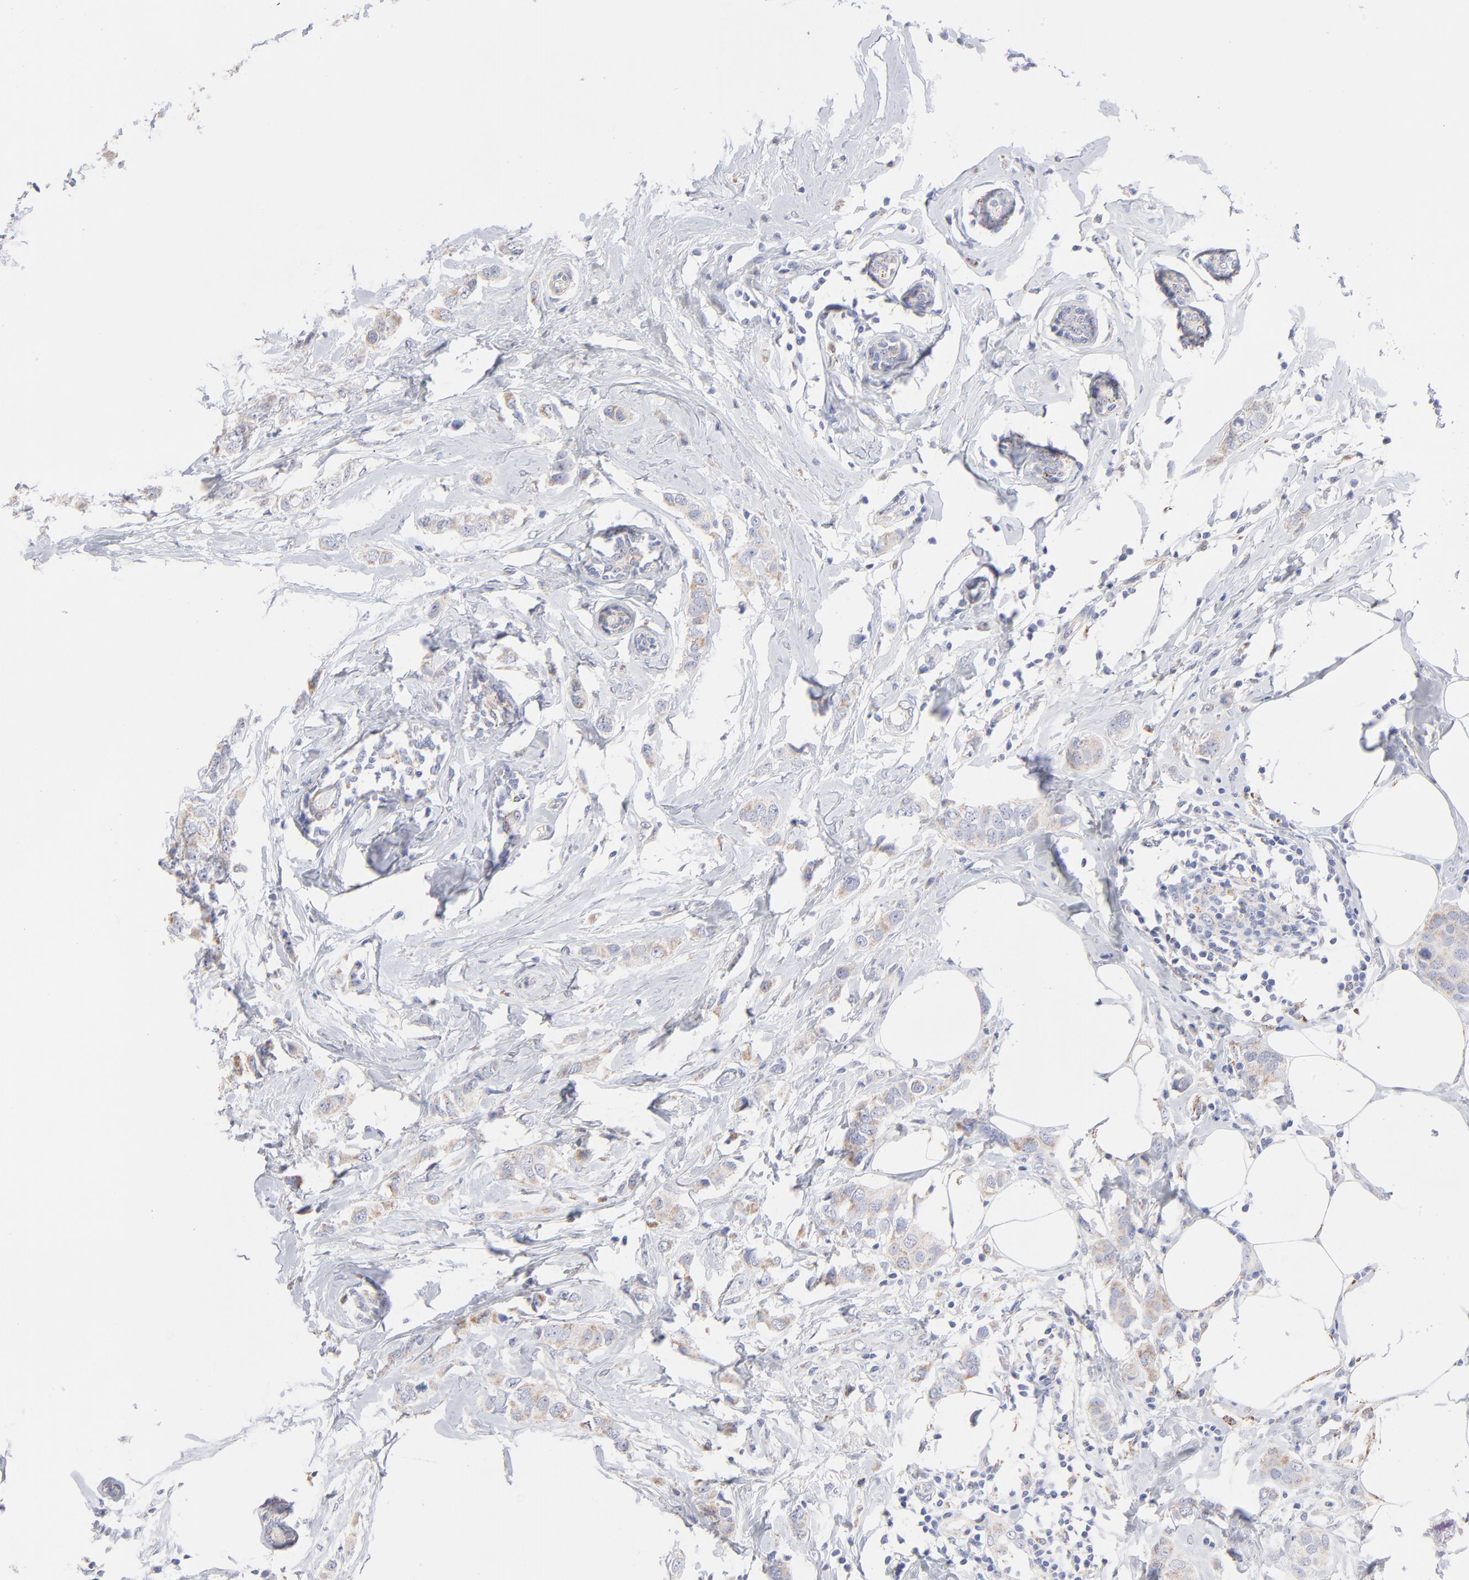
{"staining": {"intensity": "weak", "quantity": ">75%", "location": "cytoplasmic/membranous"}, "tissue": "breast cancer", "cell_type": "Tumor cells", "image_type": "cancer", "snomed": [{"axis": "morphology", "description": "Normal tissue, NOS"}, {"axis": "morphology", "description": "Duct carcinoma"}, {"axis": "topography", "description": "Breast"}], "caption": "Protein positivity by immunohistochemistry (IHC) demonstrates weak cytoplasmic/membranous expression in approximately >75% of tumor cells in breast infiltrating ductal carcinoma. (DAB IHC with brightfield microscopy, high magnification).", "gene": "TST", "patient": {"sex": "female", "age": 50}}